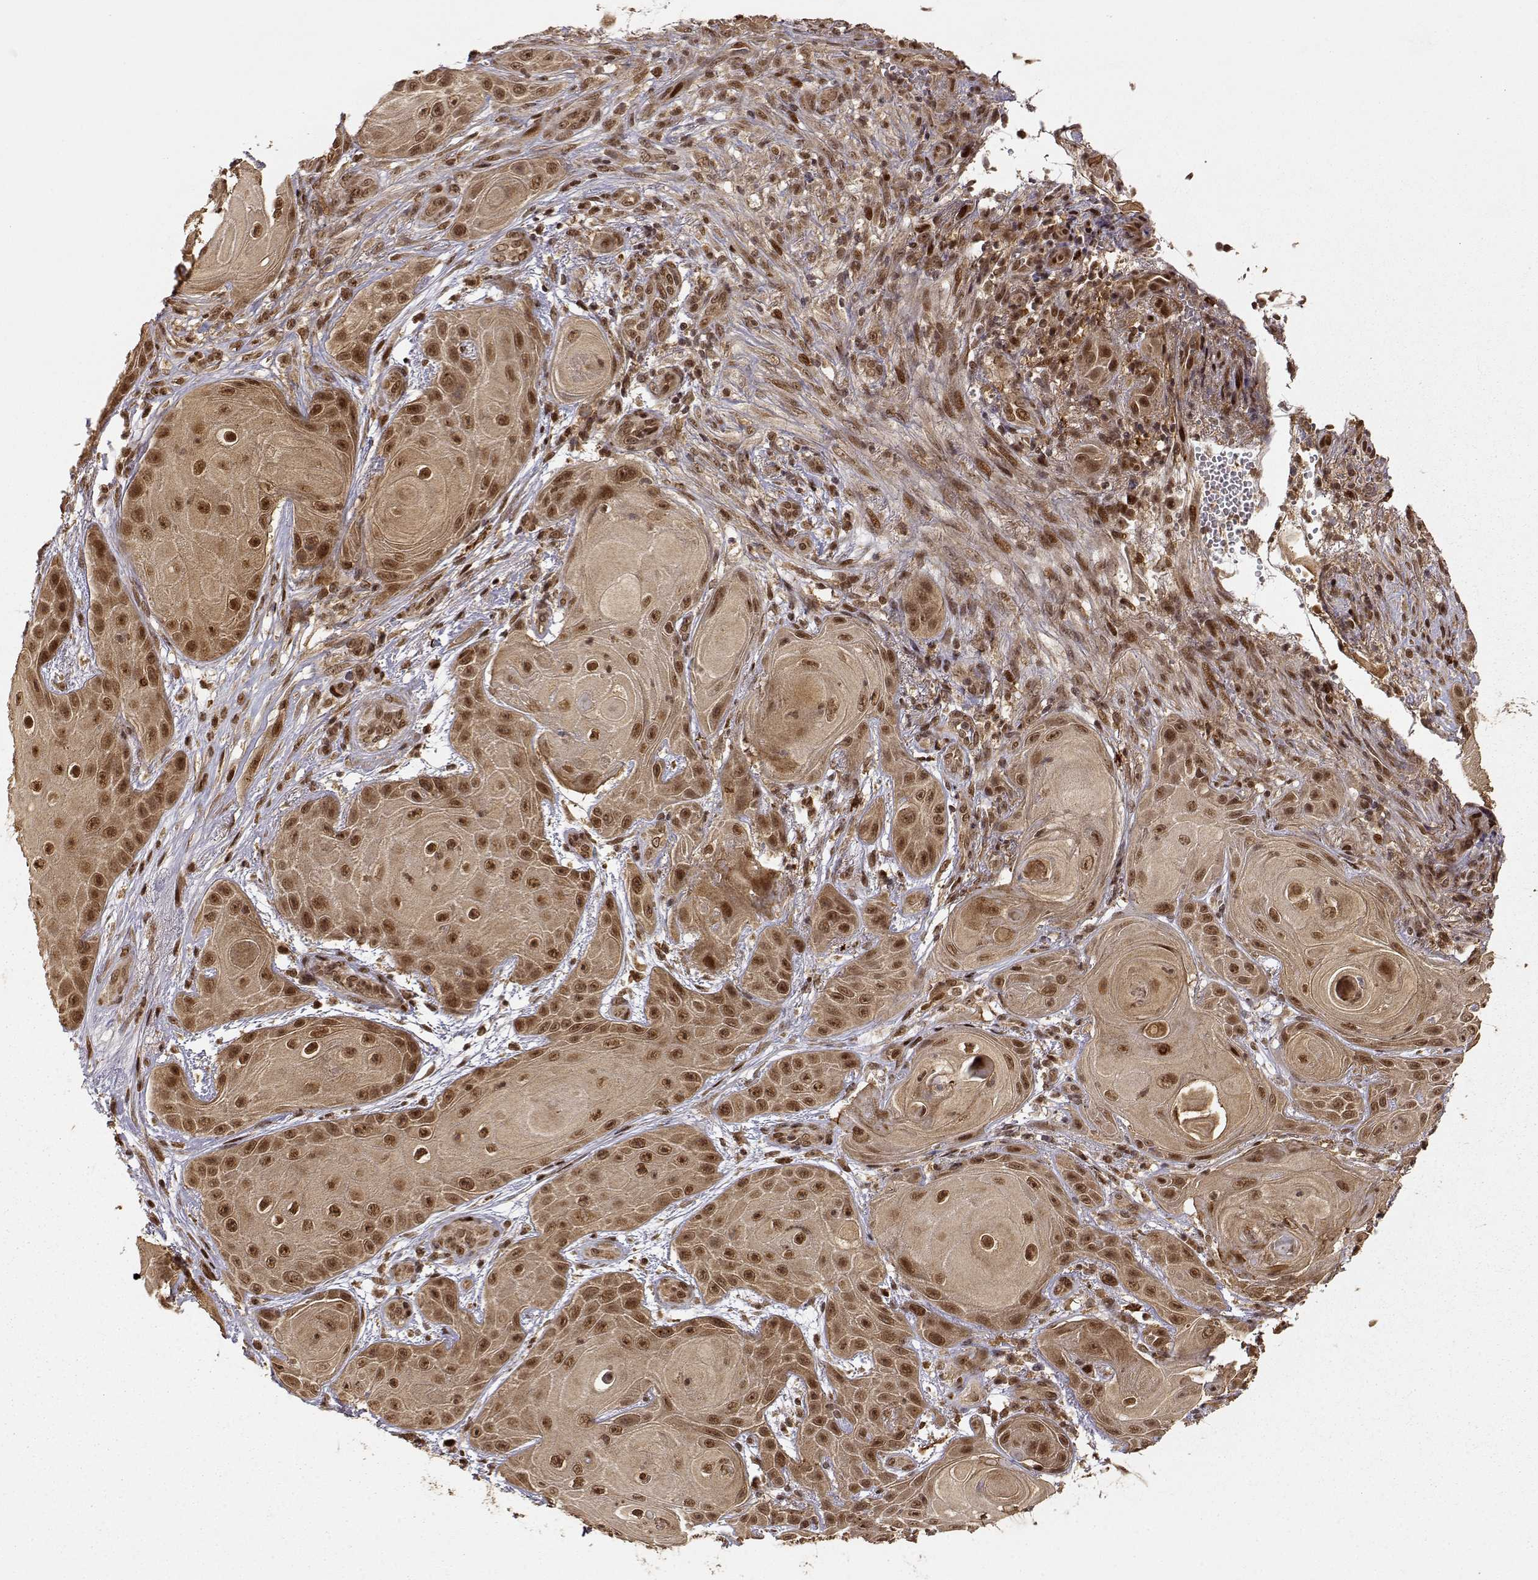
{"staining": {"intensity": "strong", "quantity": ">75%", "location": "cytoplasmic/membranous,nuclear"}, "tissue": "skin cancer", "cell_type": "Tumor cells", "image_type": "cancer", "snomed": [{"axis": "morphology", "description": "Squamous cell carcinoma, NOS"}, {"axis": "topography", "description": "Skin"}], "caption": "Immunohistochemistry image of neoplastic tissue: skin squamous cell carcinoma stained using immunohistochemistry (IHC) exhibits high levels of strong protein expression localized specifically in the cytoplasmic/membranous and nuclear of tumor cells, appearing as a cytoplasmic/membranous and nuclear brown color.", "gene": "MAEA", "patient": {"sex": "male", "age": 62}}